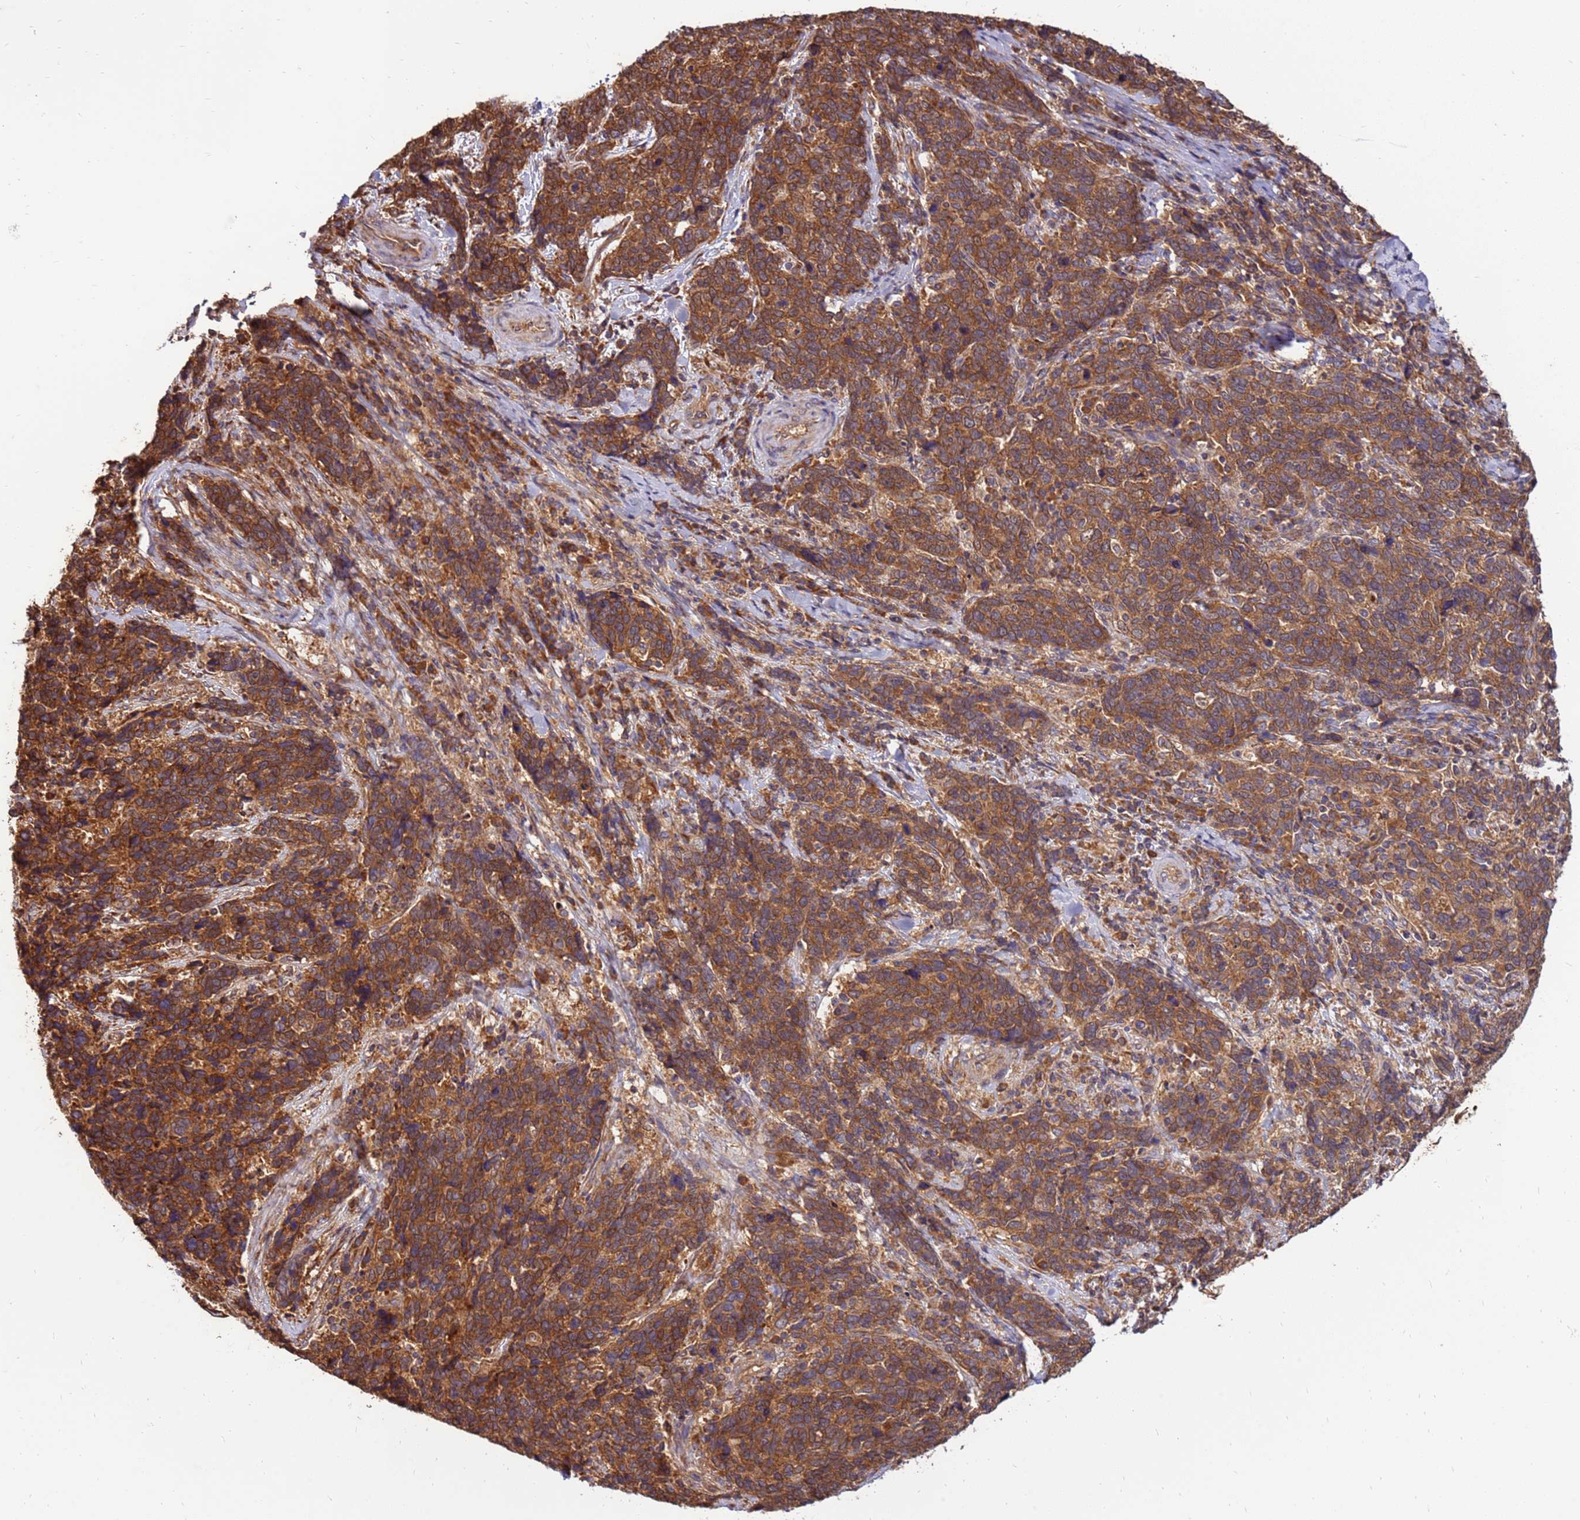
{"staining": {"intensity": "strong", "quantity": ">75%", "location": "cytoplasmic/membranous"}, "tissue": "cervical cancer", "cell_type": "Tumor cells", "image_type": "cancer", "snomed": [{"axis": "morphology", "description": "Squamous cell carcinoma, NOS"}, {"axis": "topography", "description": "Cervix"}], "caption": "A histopathology image of human cervical cancer (squamous cell carcinoma) stained for a protein exhibits strong cytoplasmic/membranous brown staining in tumor cells. Immunohistochemistry (ihc) stains the protein of interest in brown and the nuclei are stained blue.", "gene": "SLC44A5", "patient": {"sex": "female", "age": 41}}